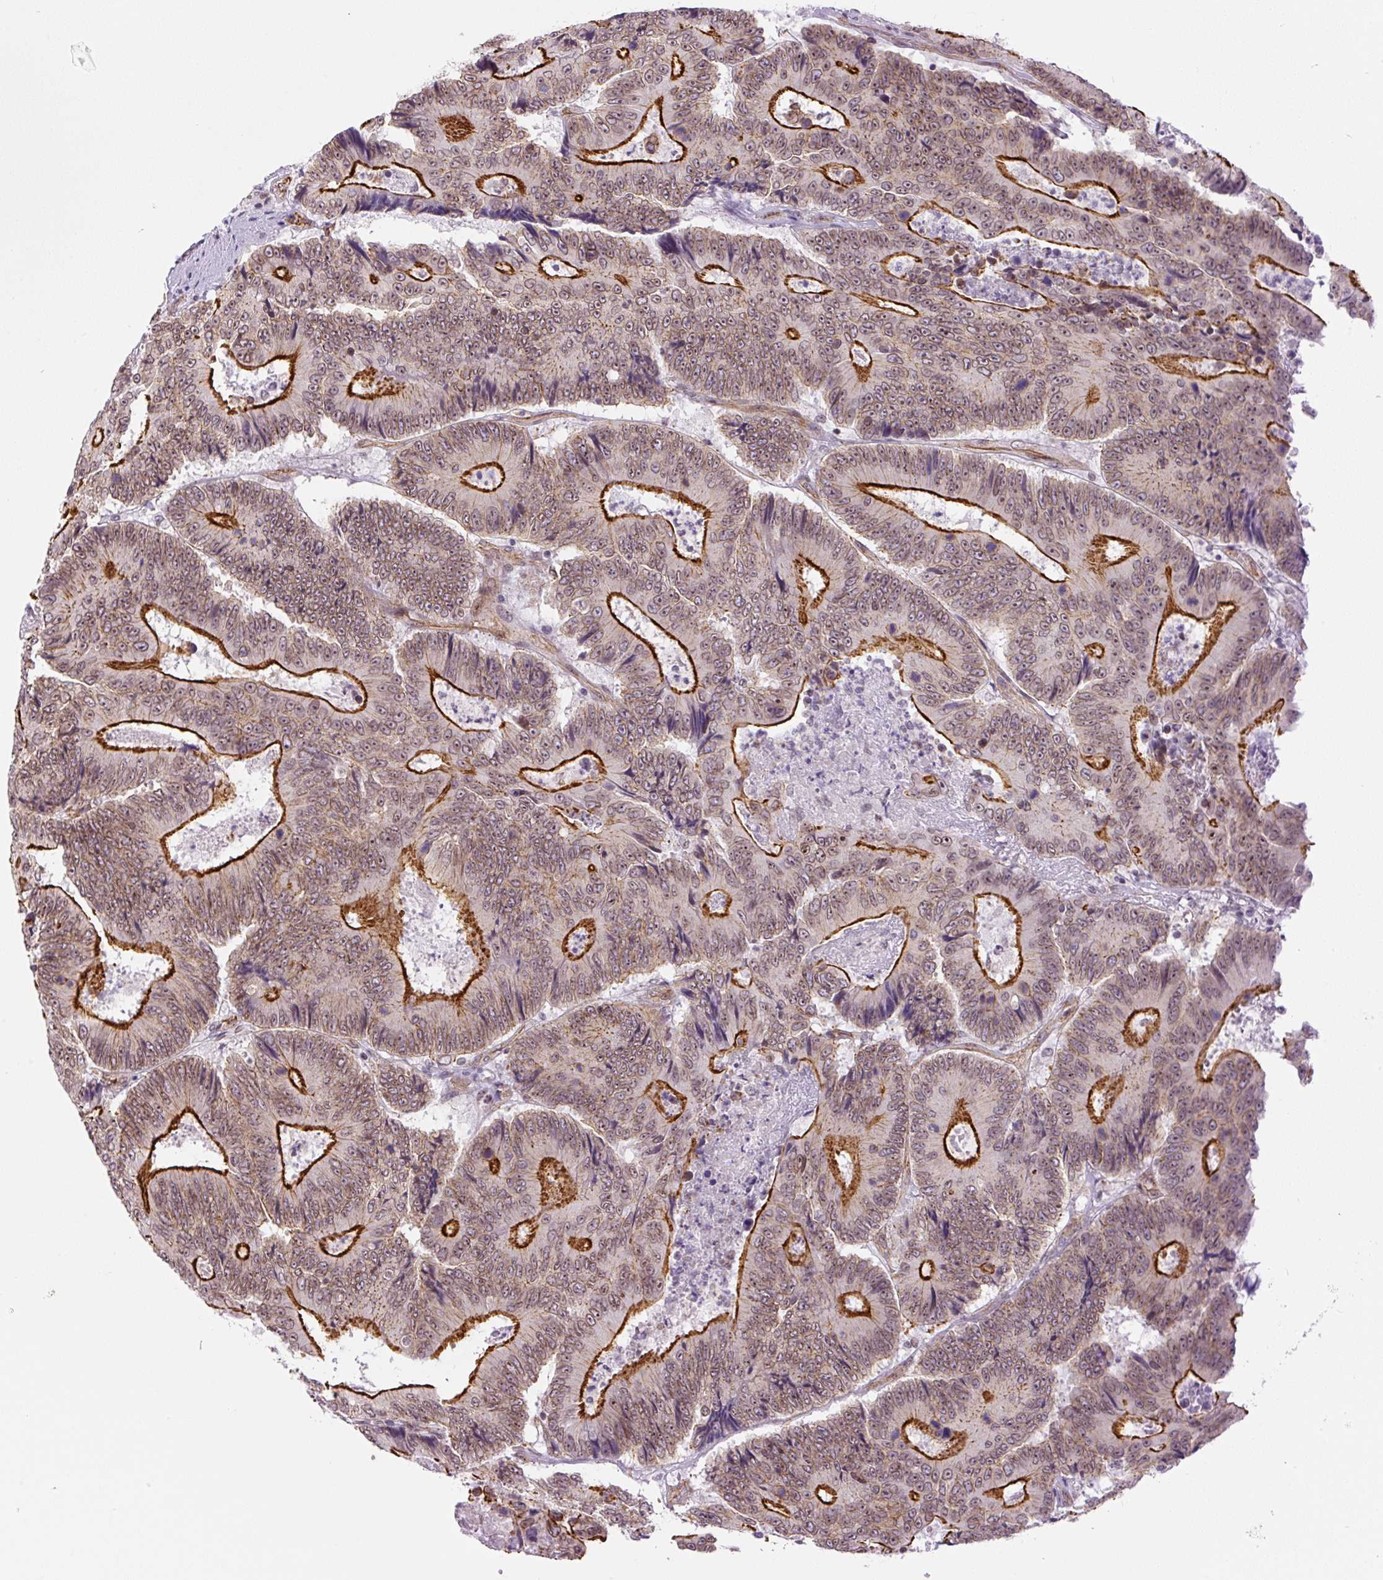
{"staining": {"intensity": "strong", "quantity": "25%-75%", "location": "cytoplasmic/membranous"}, "tissue": "colorectal cancer", "cell_type": "Tumor cells", "image_type": "cancer", "snomed": [{"axis": "morphology", "description": "Adenocarcinoma, NOS"}, {"axis": "topography", "description": "Colon"}], "caption": "A histopathology image of colorectal adenocarcinoma stained for a protein shows strong cytoplasmic/membranous brown staining in tumor cells.", "gene": "MYO5C", "patient": {"sex": "male", "age": 83}}